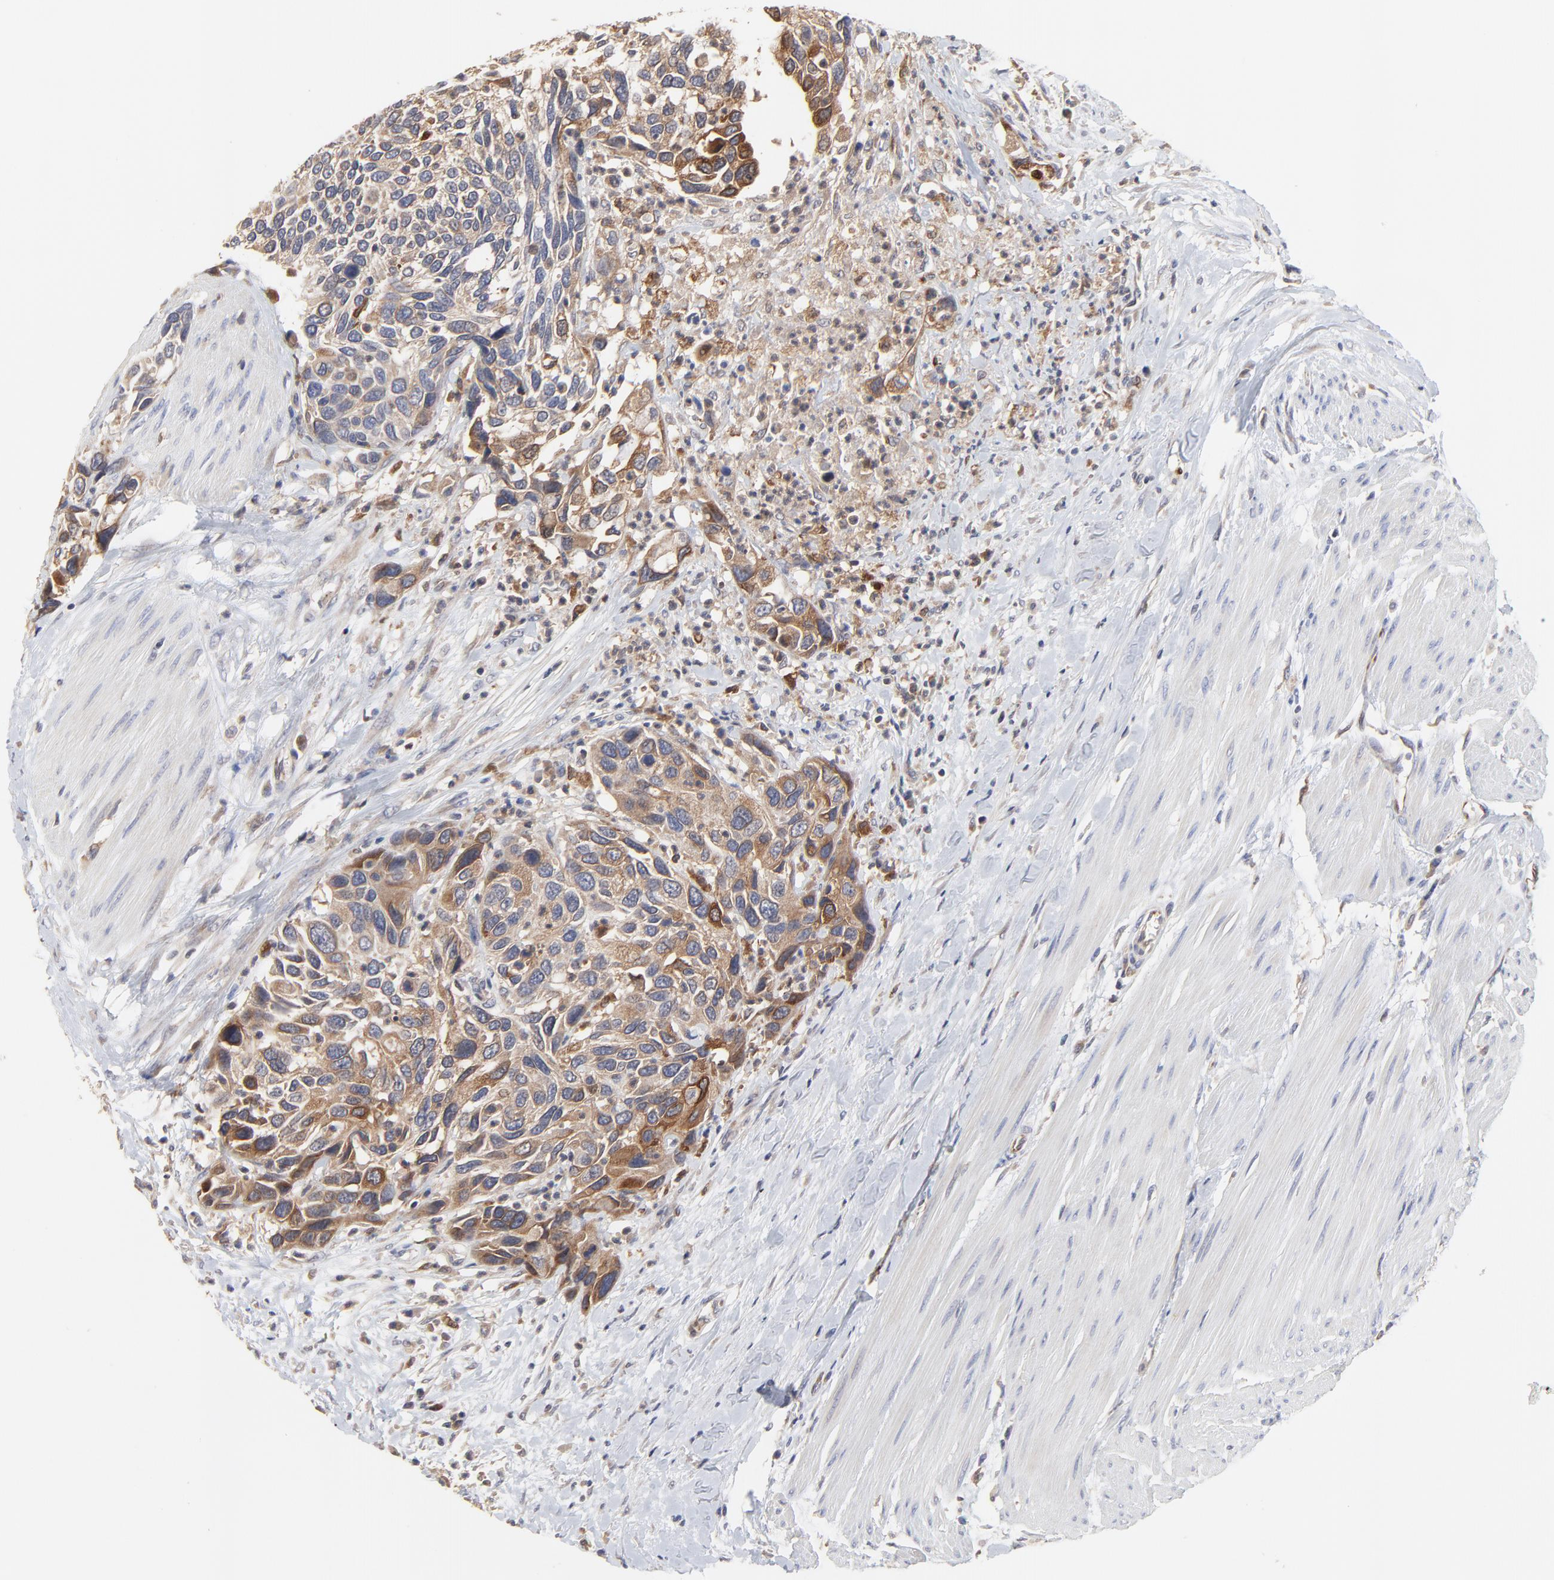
{"staining": {"intensity": "moderate", "quantity": ">75%", "location": "cytoplasmic/membranous"}, "tissue": "urothelial cancer", "cell_type": "Tumor cells", "image_type": "cancer", "snomed": [{"axis": "morphology", "description": "Urothelial carcinoma, High grade"}, {"axis": "topography", "description": "Urinary bladder"}], "caption": "Immunohistochemistry (DAB) staining of urothelial carcinoma (high-grade) shows moderate cytoplasmic/membranous protein positivity in about >75% of tumor cells.", "gene": "RAB9A", "patient": {"sex": "male", "age": 66}}